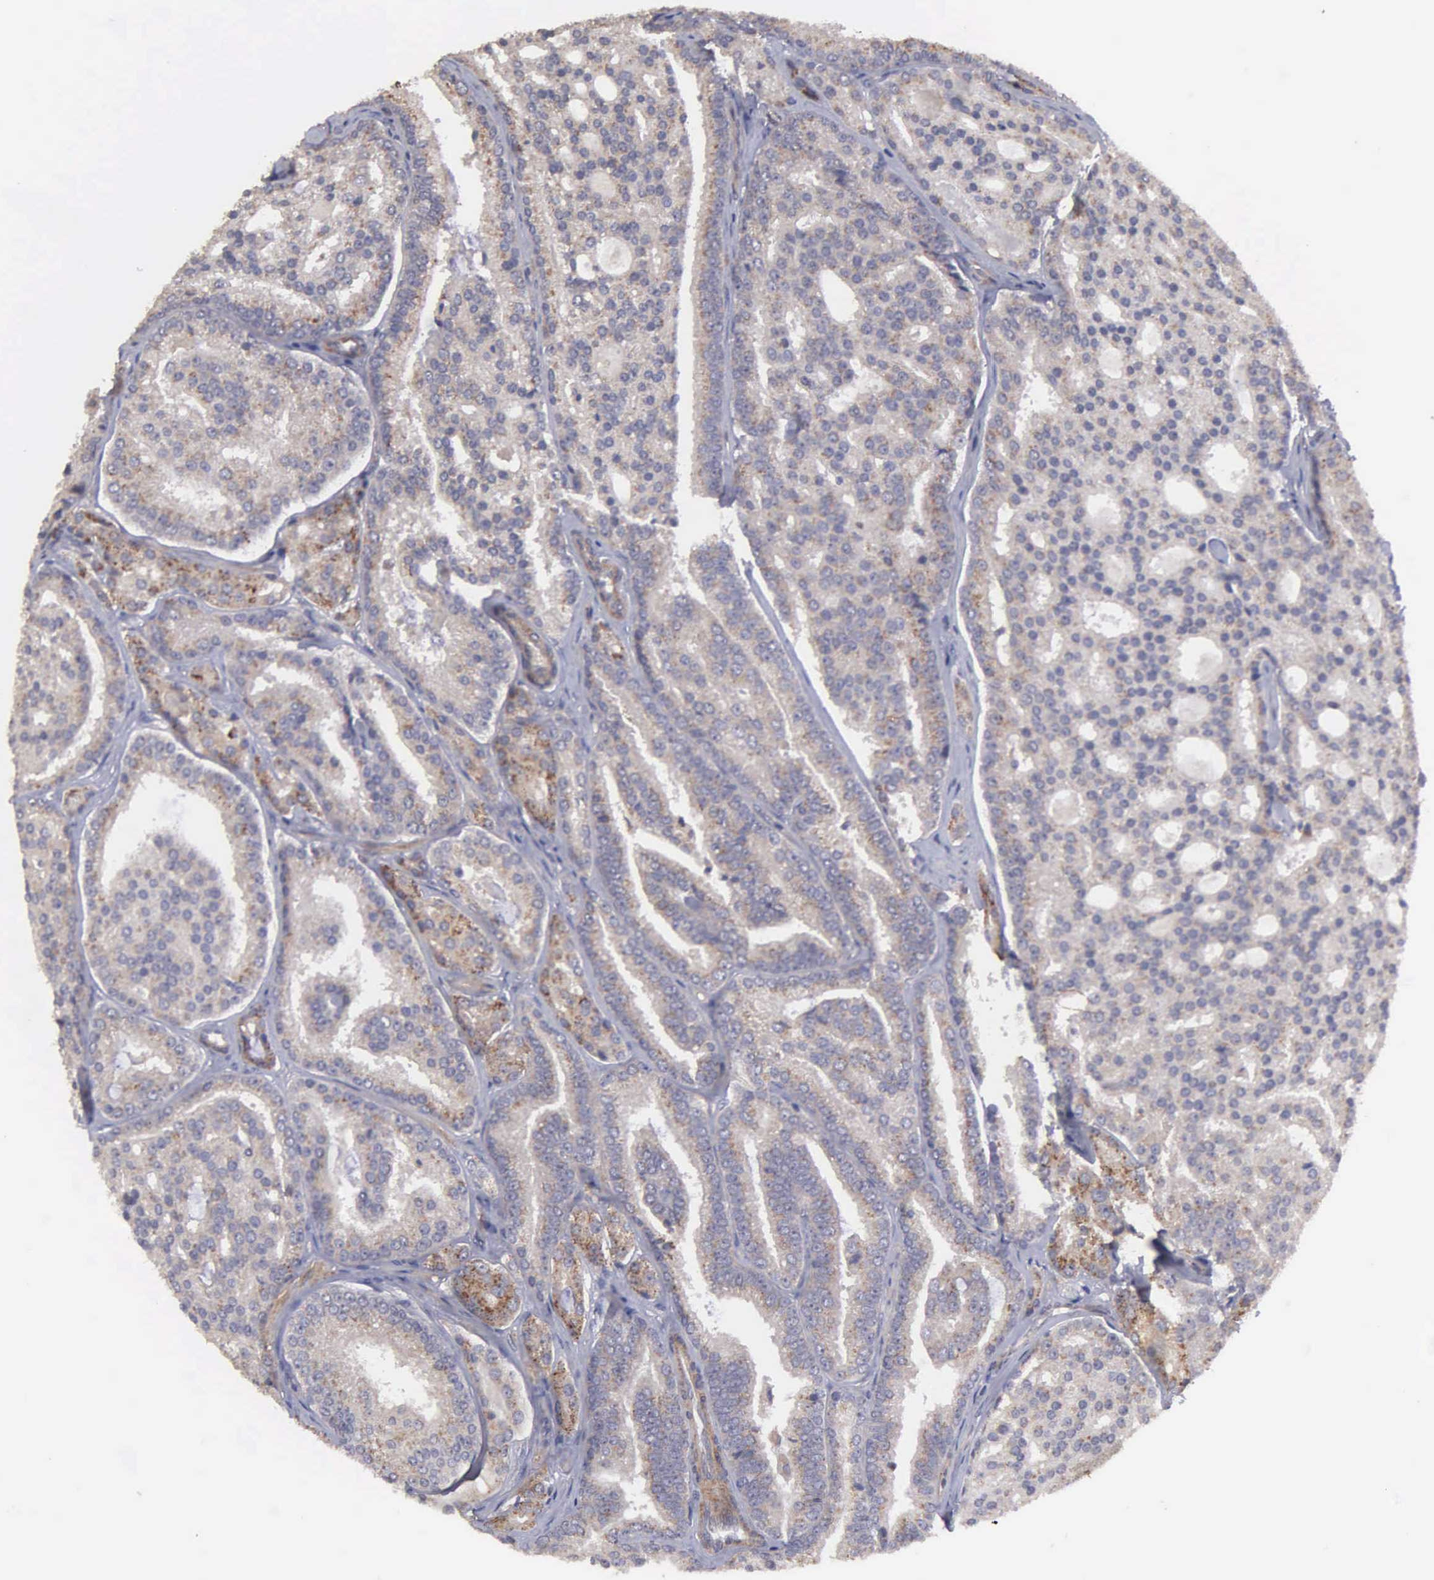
{"staining": {"intensity": "weak", "quantity": ">75%", "location": "cytoplasmic/membranous"}, "tissue": "prostate cancer", "cell_type": "Tumor cells", "image_type": "cancer", "snomed": [{"axis": "morphology", "description": "Adenocarcinoma, High grade"}, {"axis": "topography", "description": "Prostate"}], "caption": "Weak cytoplasmic/membranous protein expression is present in about >75% of tumor cells in prostate cancer.", "gene": "RTL10", "patient": {"sex": "male", "age": 64}}